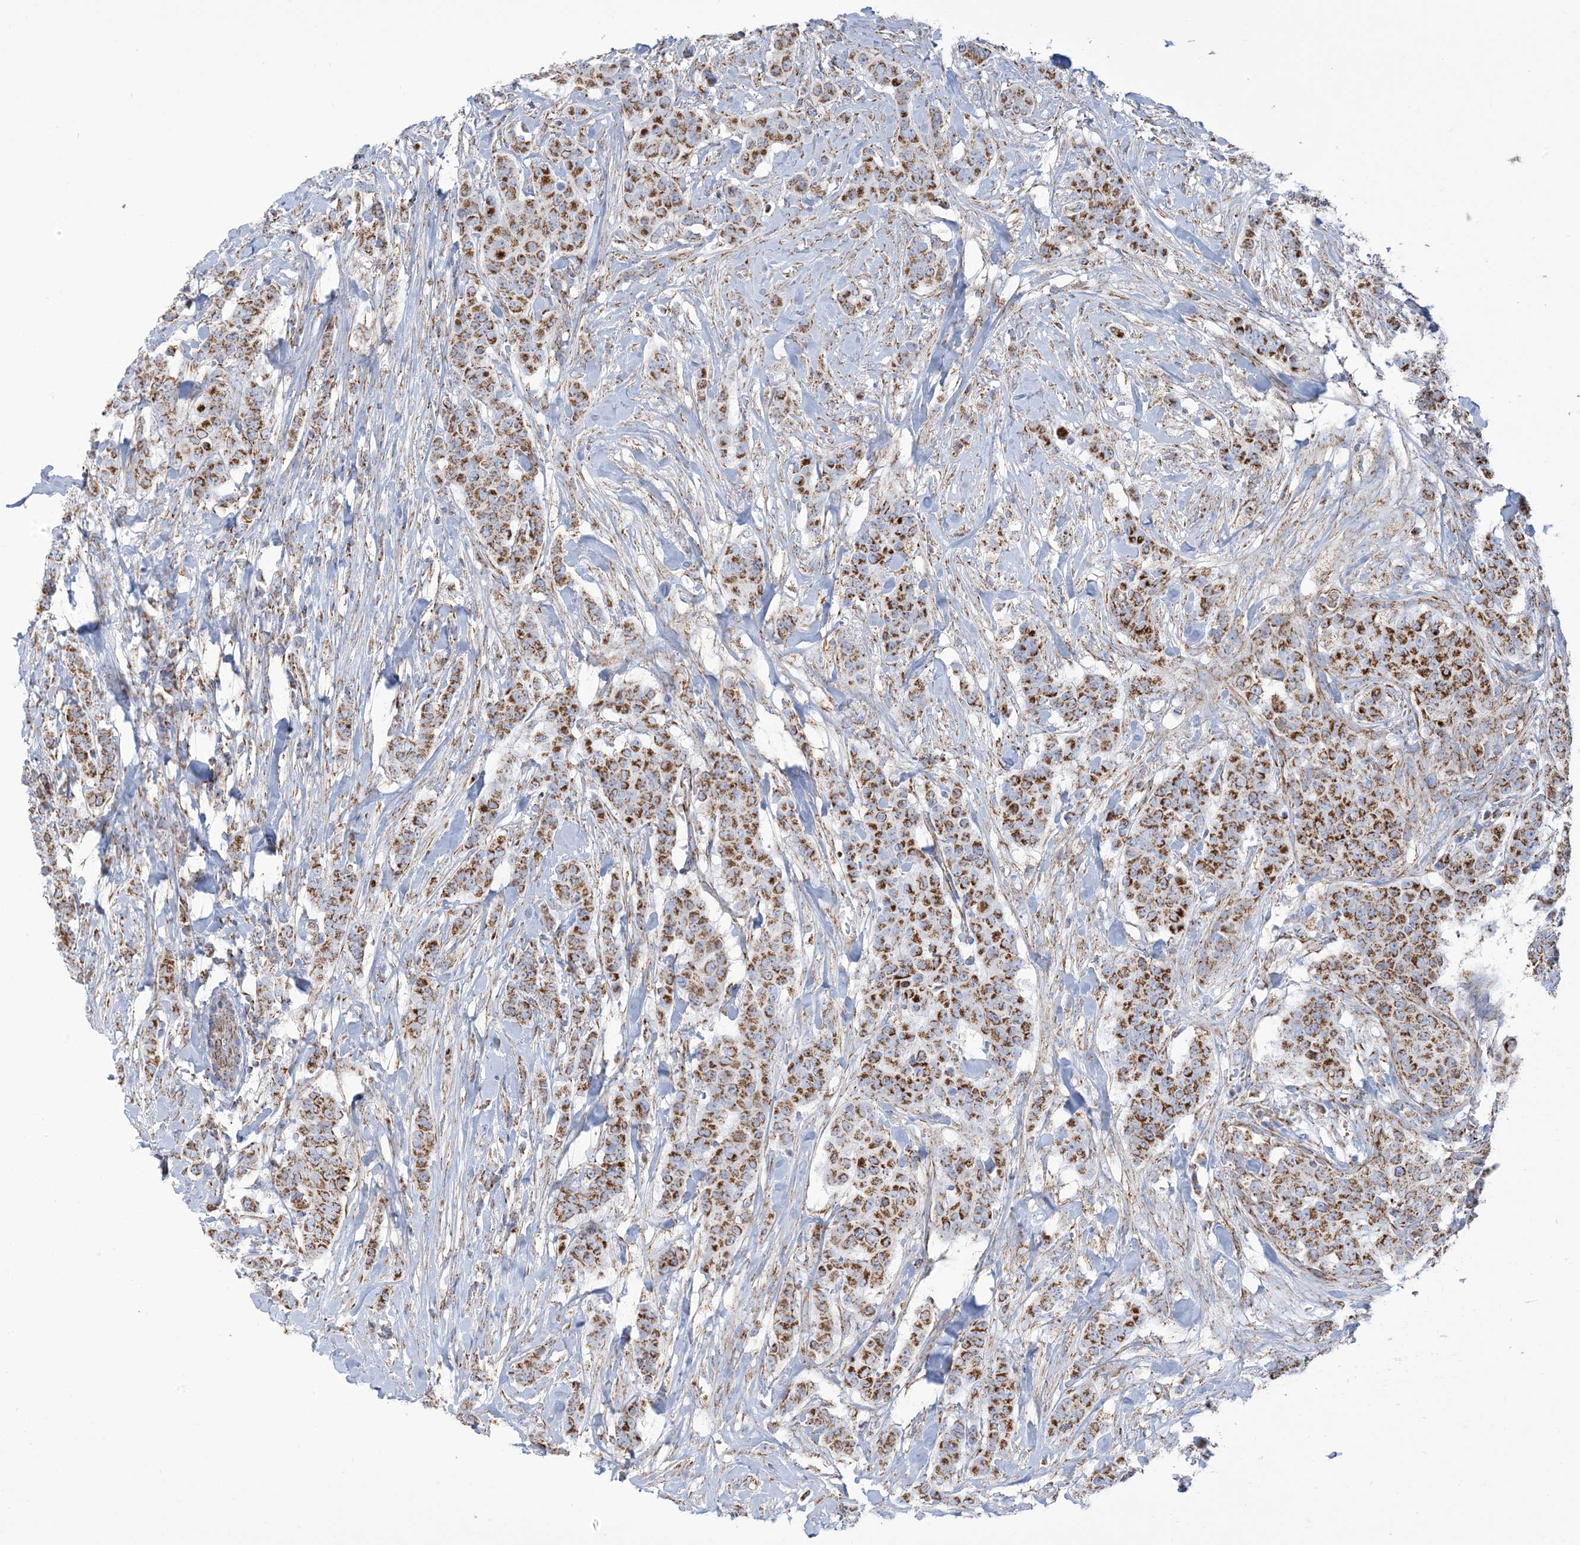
{"staining": {"intensity": "moderate", "quantity": ">75%", "location": "cytoplasmic/membranous"}, "tissue": "breast cancer", "cell_type": "Tumor cells", "image_type": "cancer", "snomed": [{"axis": "morphology", "description": "Duct carcinoma"}, {"axis": "topography", "description": "Breast"}], "caption": "Moderate cytoplasmic/membranous positivity is appreciated in about >75% of tumor cells in breast cancer.", "gene": "SAMM50", "patient": {"sex": "female", "age": 40}}